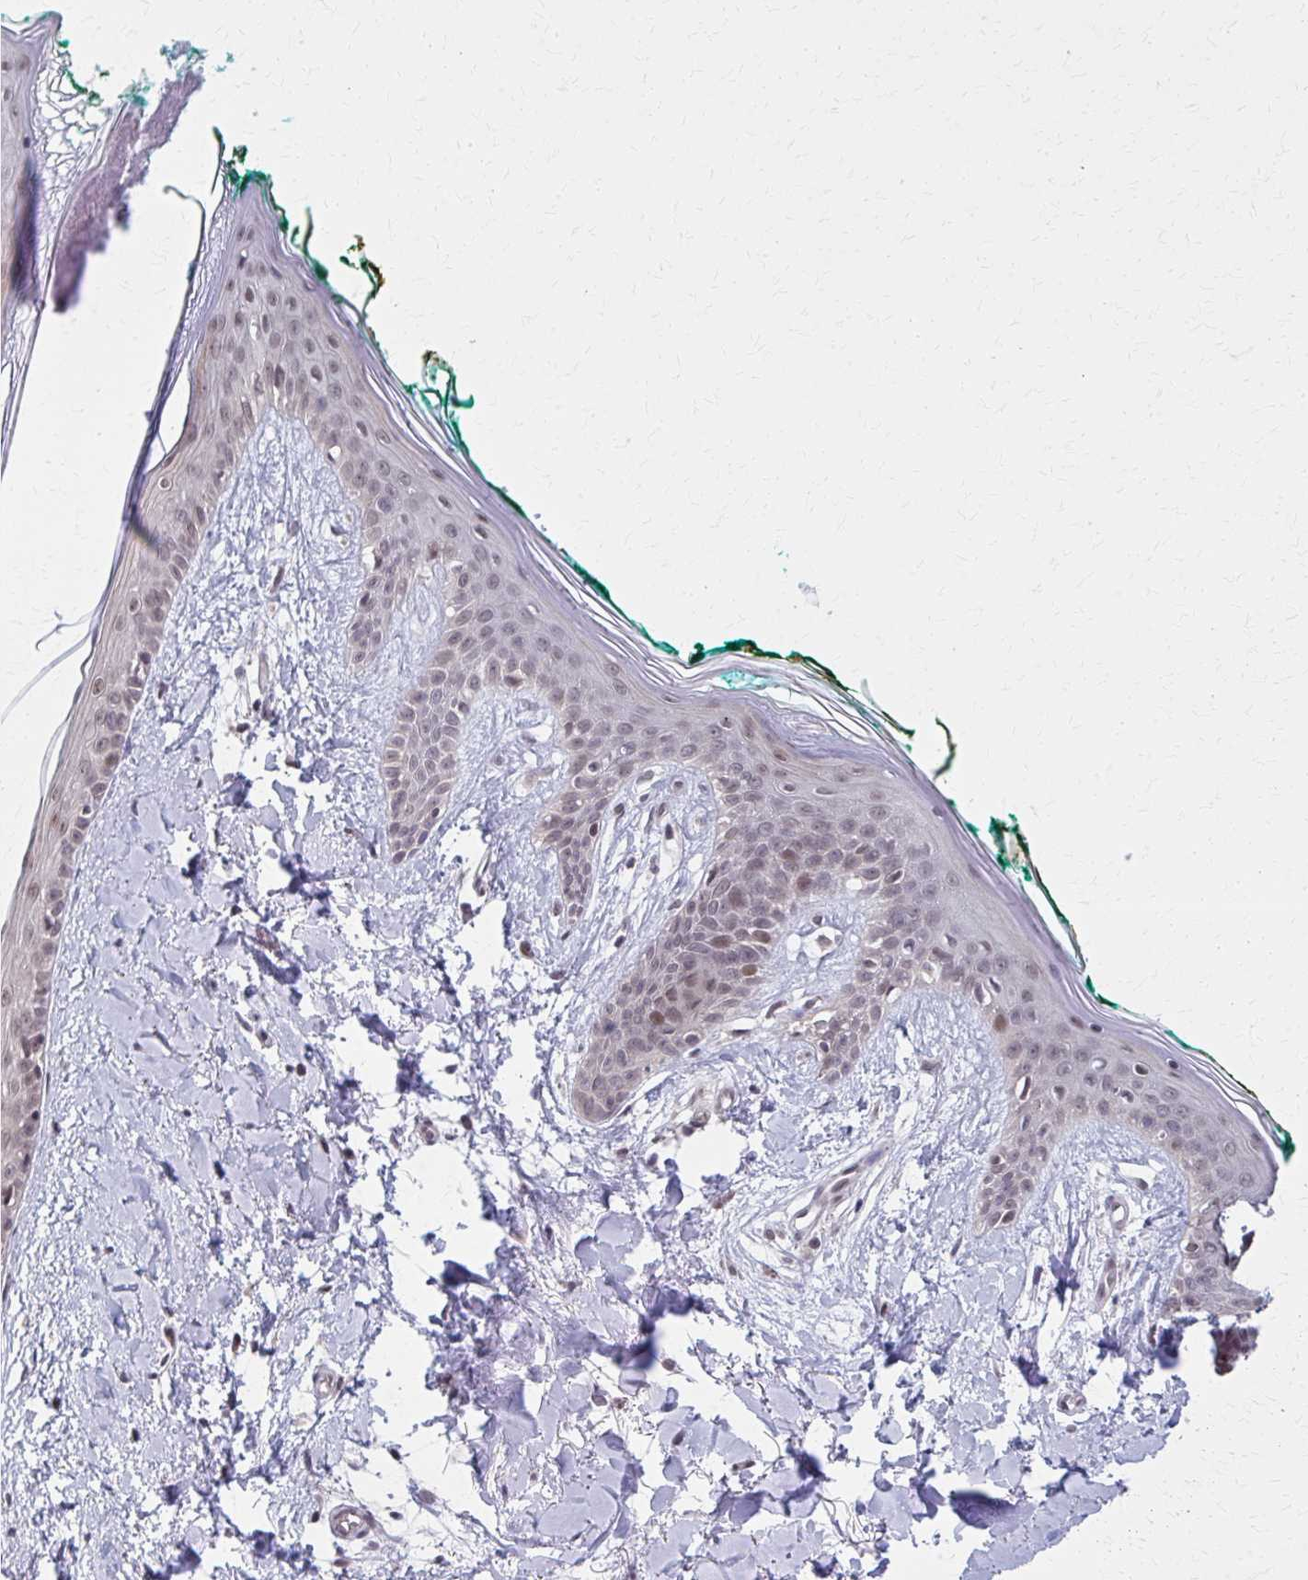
{"staining": {"intensity": "moderate", "quantity": "25%-75%", "location": "nuclear"}, "tissue": "skin", "cell_type": "Fibroblasts", "image_type": "normal", "snomed": [{"axis": "morphology", "description": "Normal tissue, NOS"}, {"axis": "topography", "description": "Skin"}], "caption": "Immunohistochemical staining of normal skin displays medium levels of moderate nuclear positivity in about 25%-75% of fibroblasts.", "gene": "SETBP1", "patient": {"sex": "female", "age": 34}}